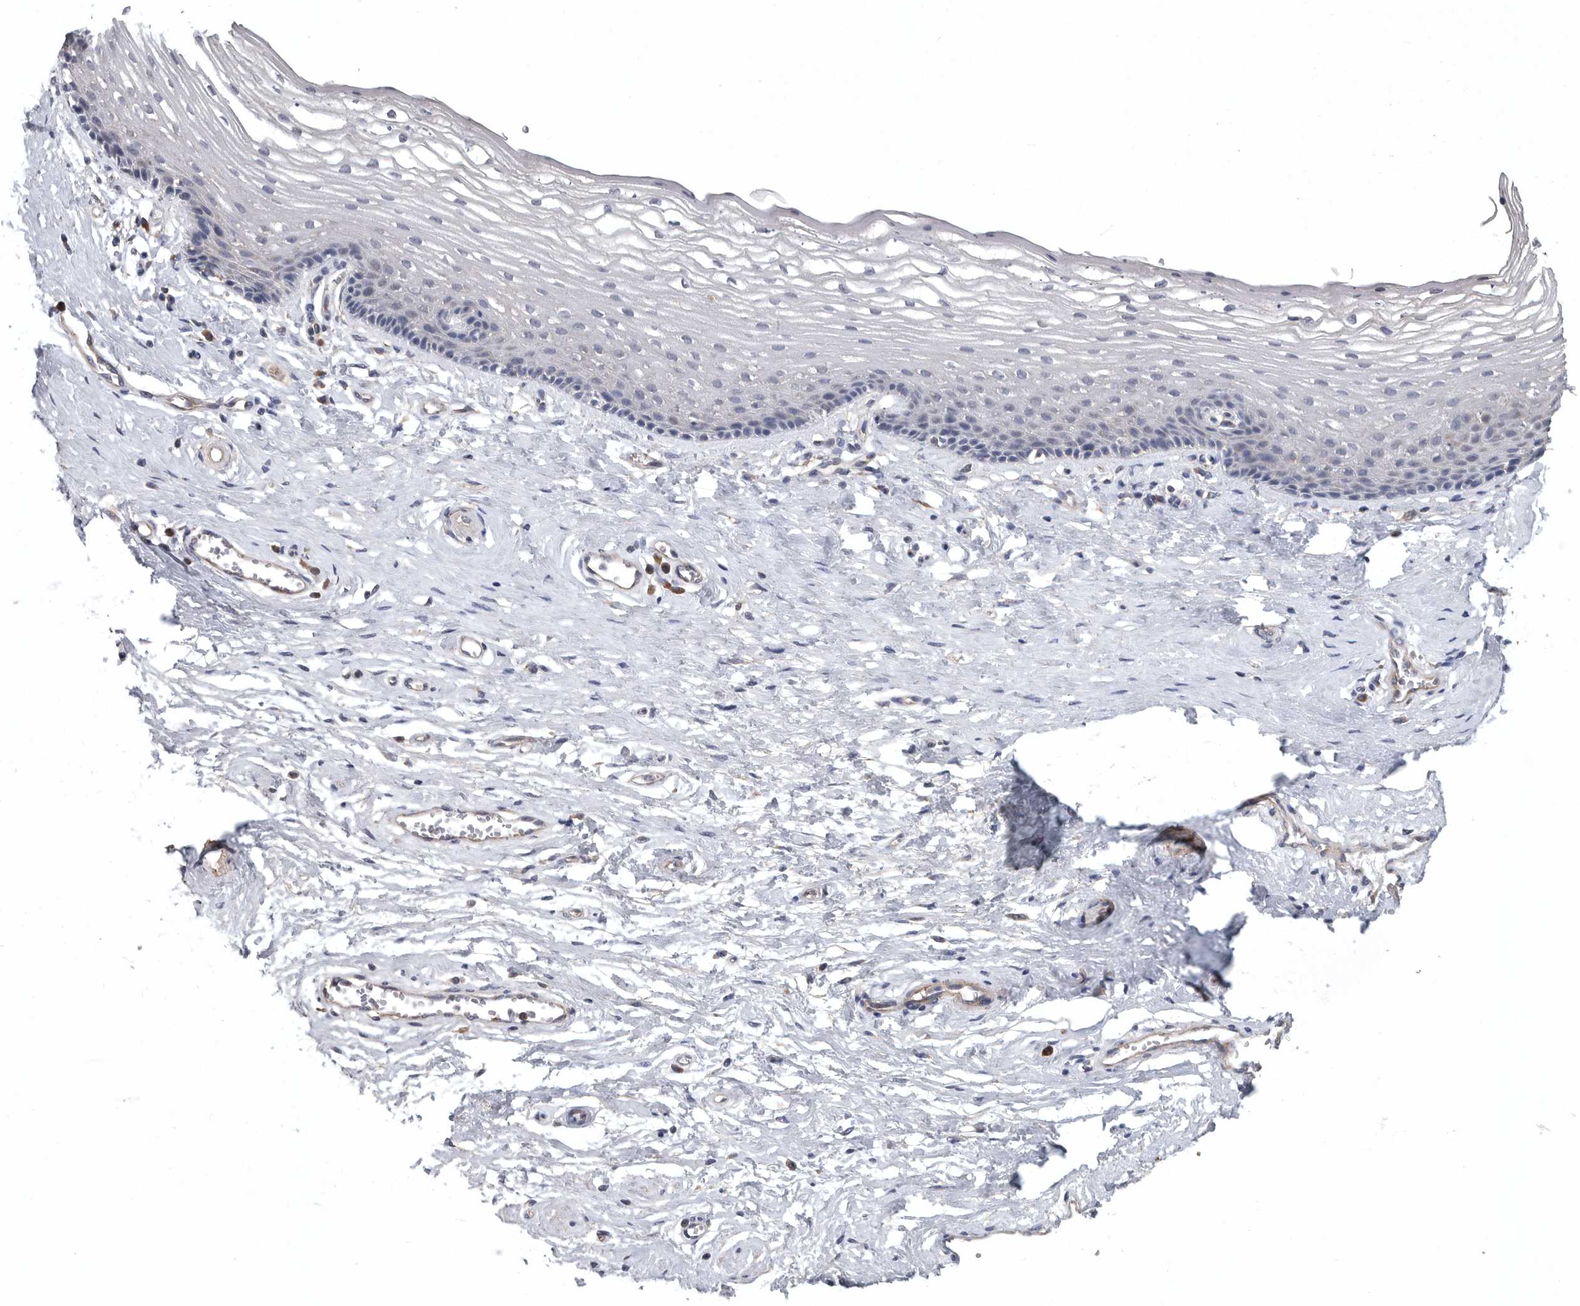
{"staining": {"intensity": "negative", "quantity": "none", "location": "none"}, "tissue": "vagina", "cell_type": "Squamous epithelial cells", "image_type": "normal", "snomed": [{"axis": "morphology", "description": "Normal tissue, NOS"}, {"axis": "topography", "description": "Vagina"}], "caption": "IHC image of unremarkable vagina stained for a protein (brown), which reveals no staining in squamous epithelial cells.", "gene": "OXR1", "patient": {"sex": "female", "age": 46}}